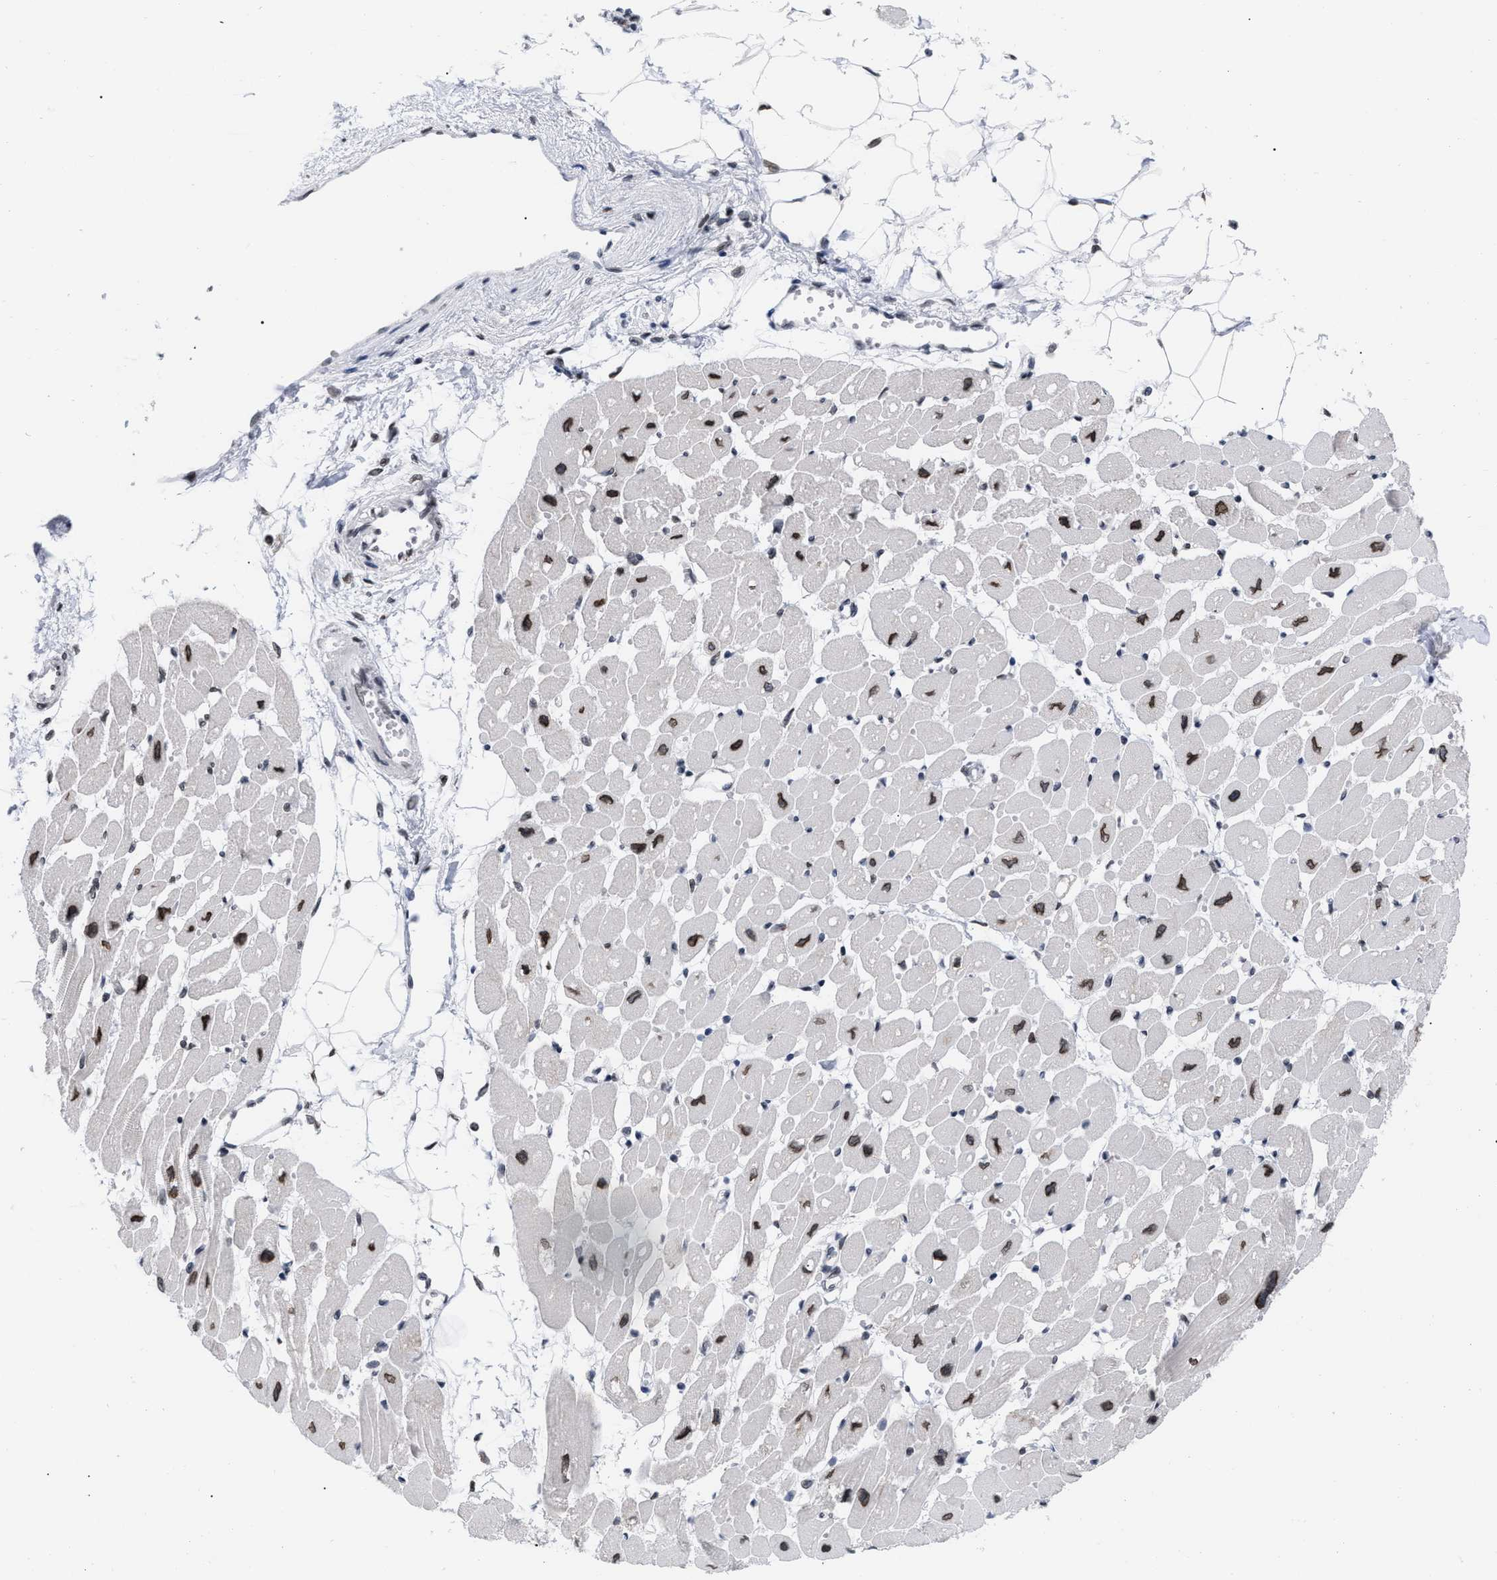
{"staining": {"intensity": "moderate", "quantity": ">75%", "location": "cytoplasmic/membranous,nuclear"}, "tissue": "heart muscle", "cell_type": "Cardiomyocytes", "image_type": "normal", "snomed": [{"axis": "morphology", "description": "Normal tissue, NOS"}, {"axis": "topography", "description": "Heart"}], "caption": "Immunohistochemistry (IHC) image of normal heart muscle stained for a protein (brown), which displays medium levels of moderate cytoplasmic/membranous,nuclear expression in about >75% of cardiomyocytes.", "gene": "TPR", "patient": {"sex": "female", "age": 54}}